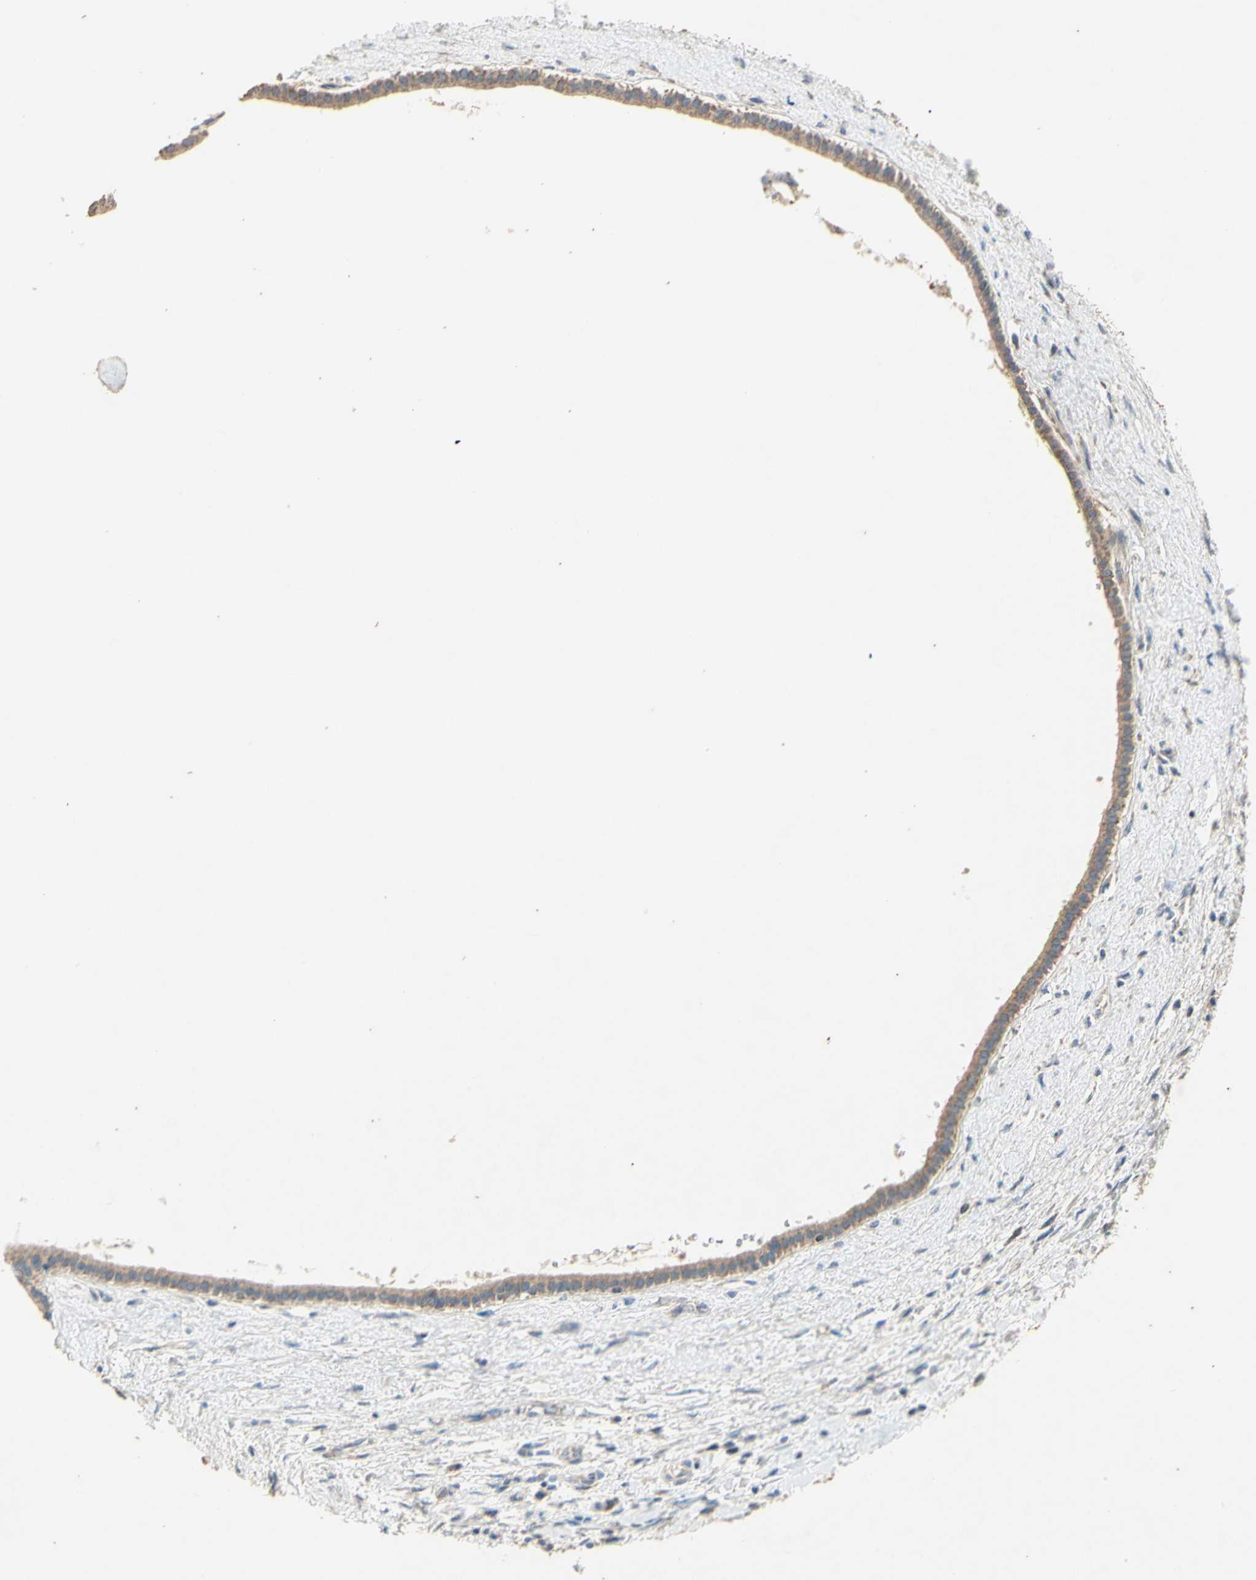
{"staining": {"intensity": "moderate", "quantity": ">75%", "location": "cytoplasmic/membranous"}, "tissue": "liver cancer", "cell_type": "Tumor cells", "image_type": "cancer", "snomed": [{"axis": "morphology", "description": "Cholangiocarcinoma"}, {"axis": "topography", "description": "Liver"}], "caption": "A high-resolution micrograph shows immunohistochemistry staining of liver cancer (cholangiocarcinoma), which displays moderate cytoplasmic/membranous positivity in about >75% of tumor cells.", "gene": "PTGIS", "patient": {"sex": "female", "age": 65}}